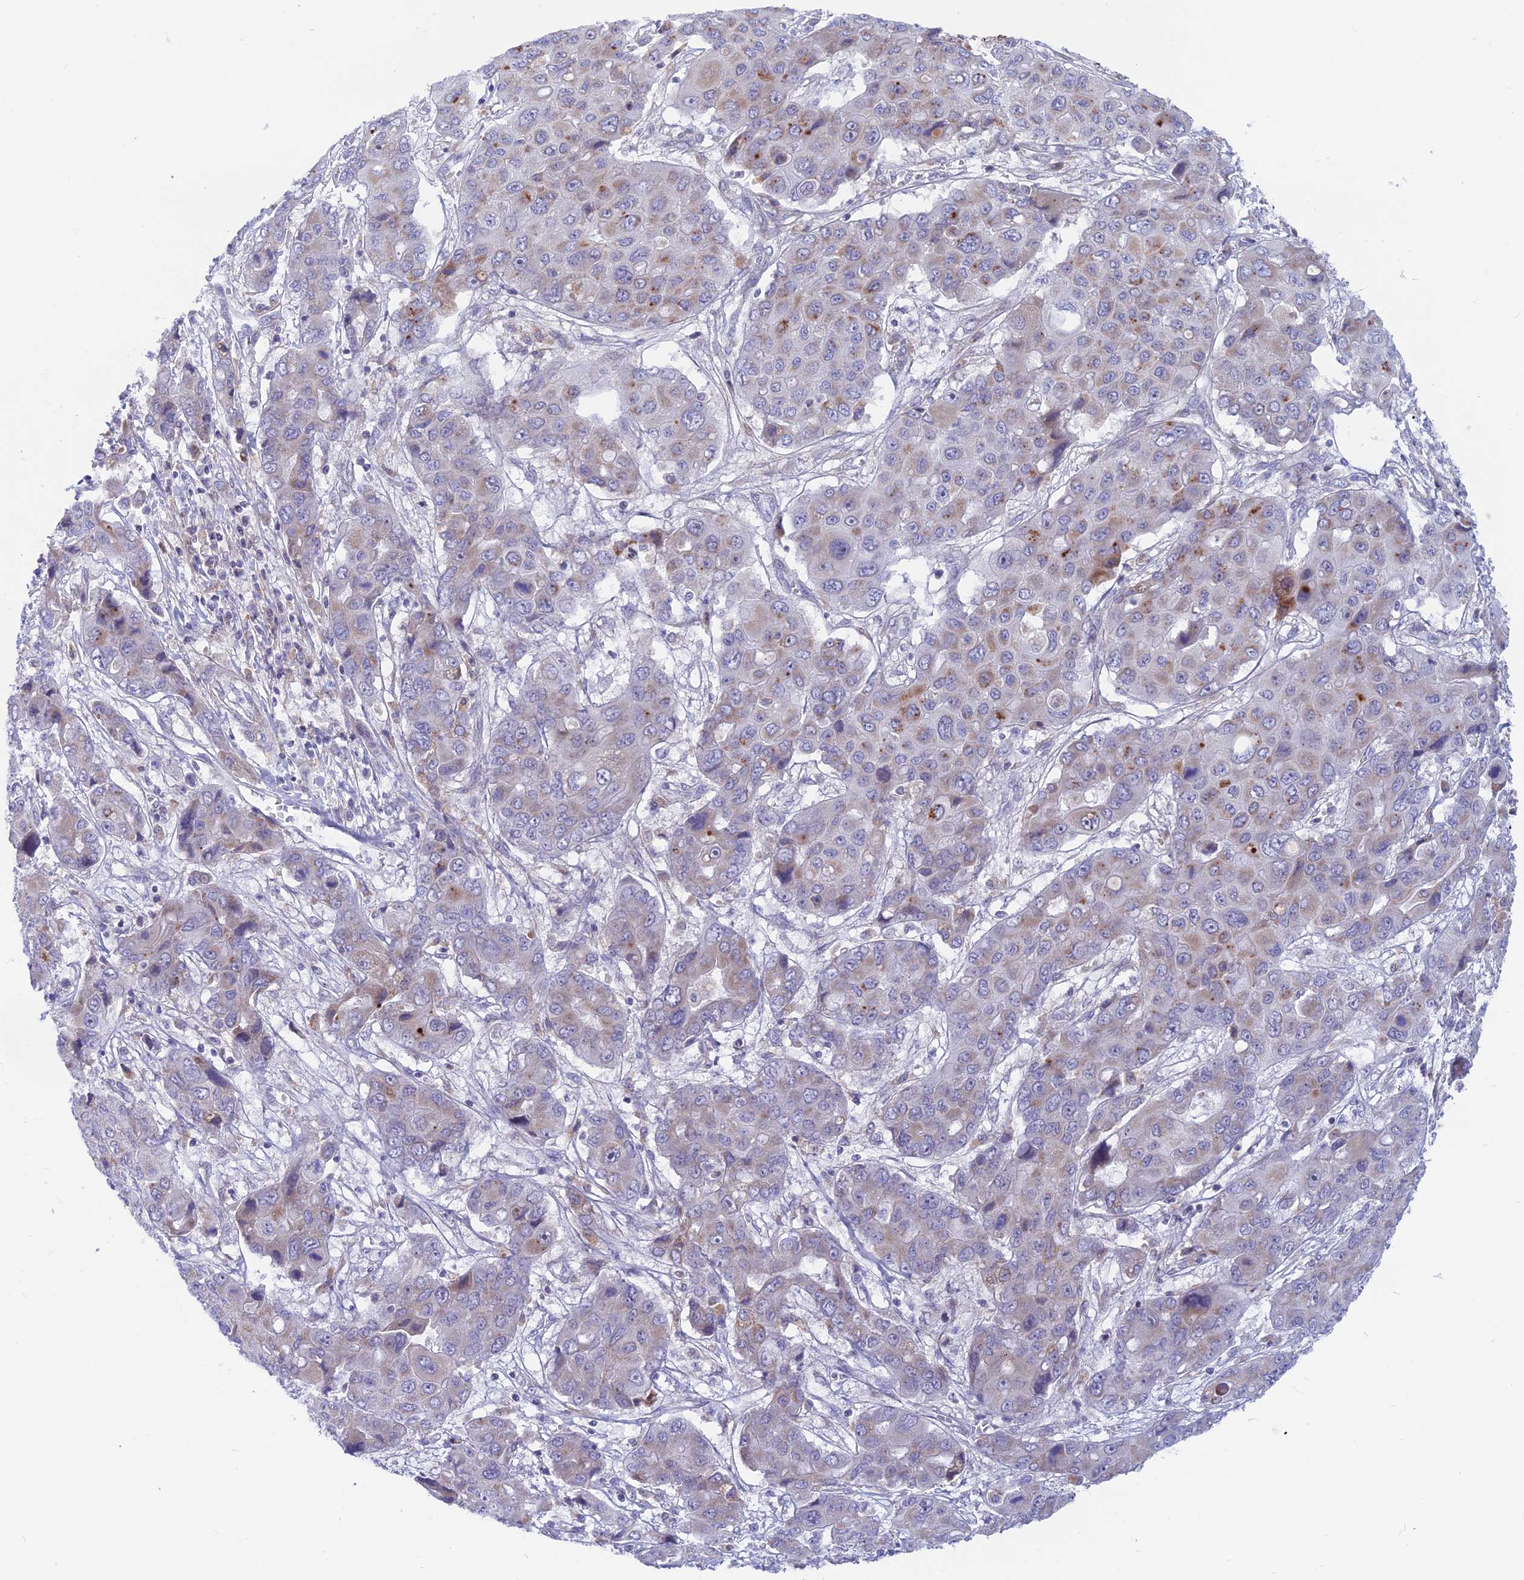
{"staining": {"intensity": "moderate", "quantity": "<25%", "location": "cytoplasmic/membranous"}, "tissue": "liver cancer", "cell_type": "Tumor cells", "image_type": "cancer", "snomed": [{"axis": "morphology", "description": "Cholangiocarcinoma"}, {"axis": "topography", "description": "Liver"}], "caption": "There is low levels of moderate cytoplasmic/membranous expression in tumor cells of liver cholangiocarcinoma, as demonstrated by immunohistochemical staining (brown color).", "gene": "PLAC9", "patient": {"sex": "male", "age": 67}}